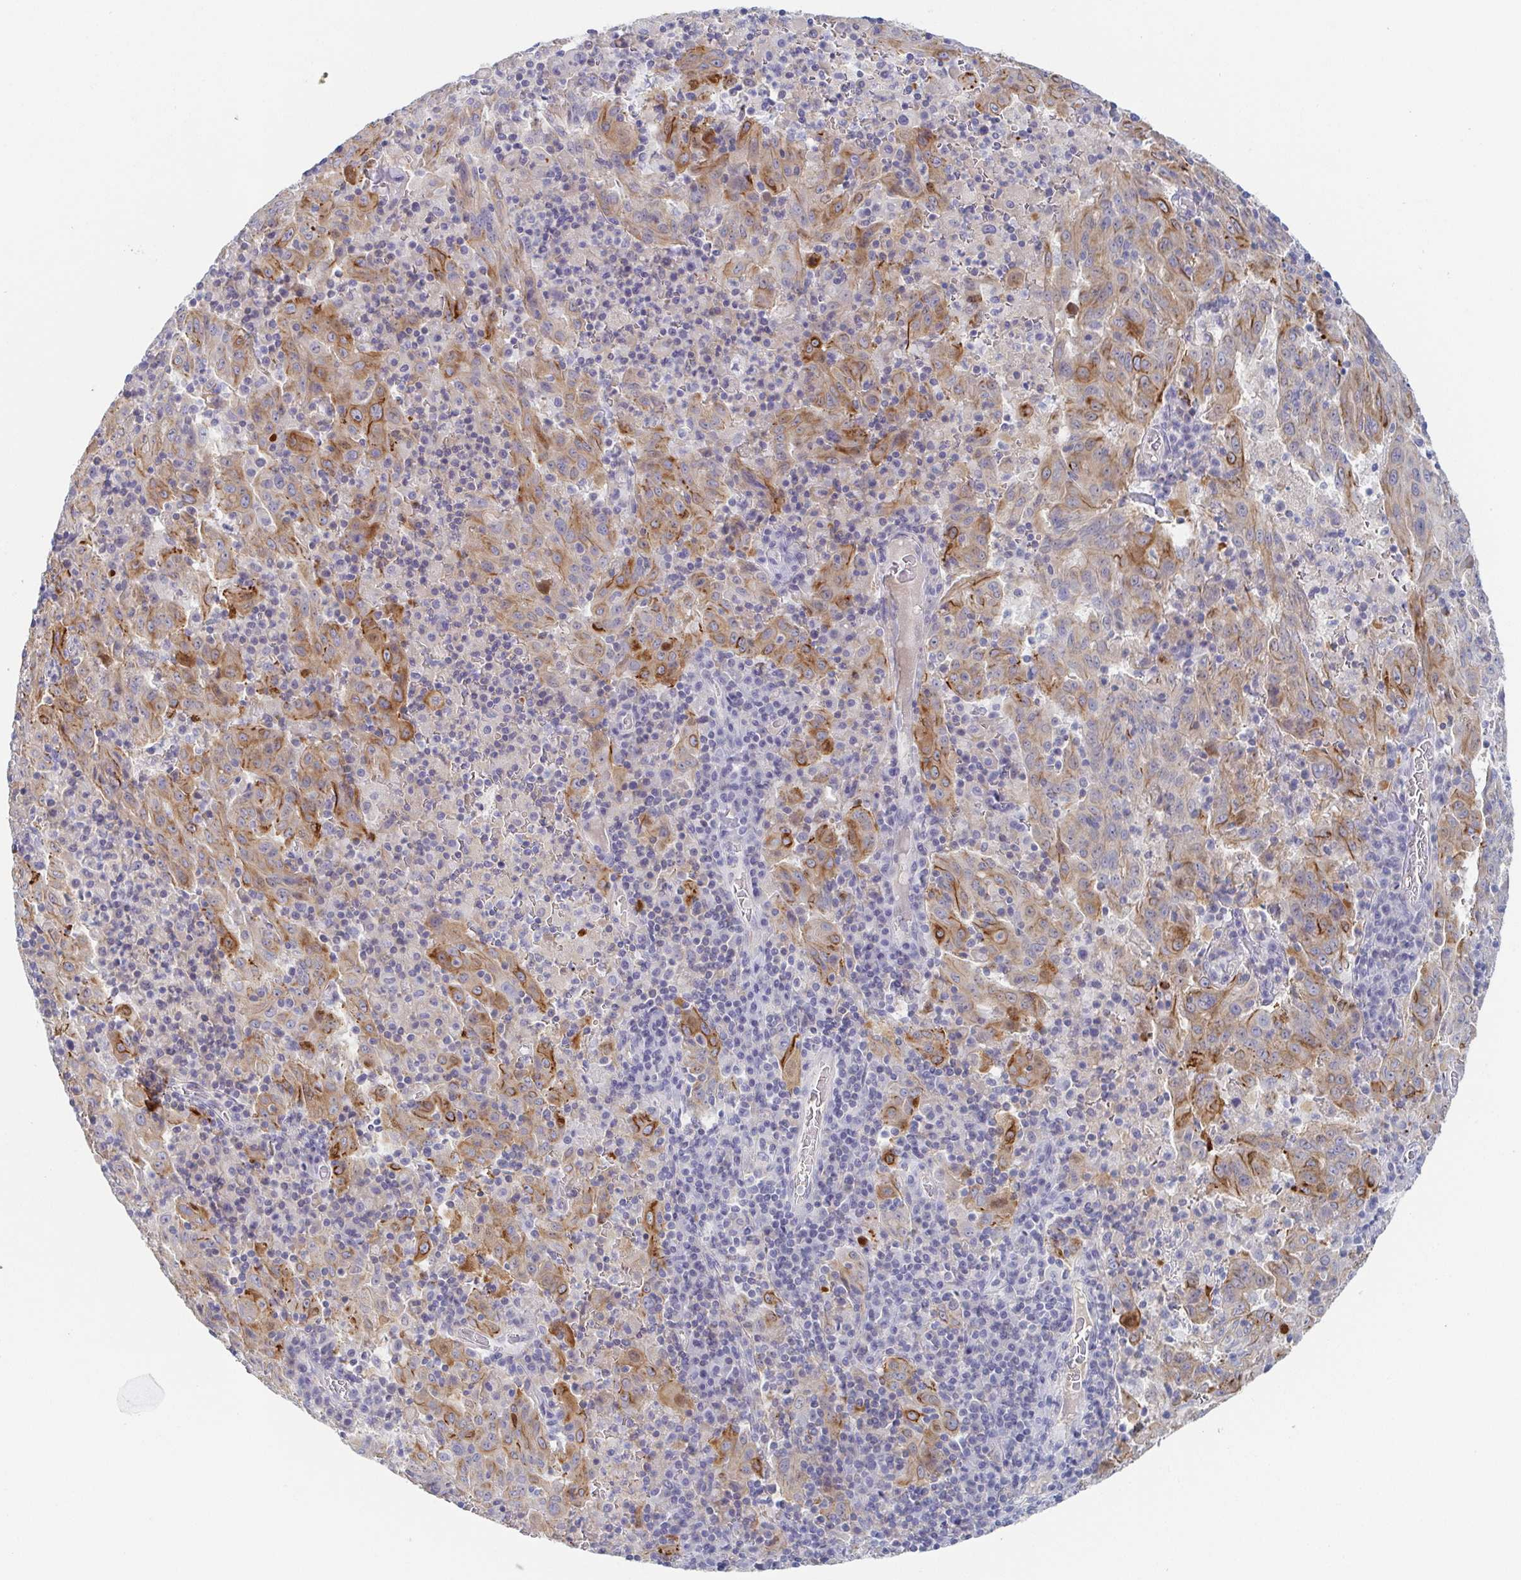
{"staining": {"intensity": "moderate", "quantity": "25%-75%", "location": "cytoplasmic/membranous"}, "tissue": "pancreatic cancer", "cell_type": "Tumor cells", "image_type": "cancer", "snomed": [{"axis": "morphology", "description": "Adenocarcinoma, NOS"}, {"axis": "topography", "description": "Pancreas"}], "caption": "Immunohistochemical staining of pancreatic cancer (adenocarcinoma) demonstrates moderate cytoplasmic/membranous protein staining in about 25%-75% of tumor cells.", "gene": "RHOV", "patient": {"sex": "male", "age": 63}}